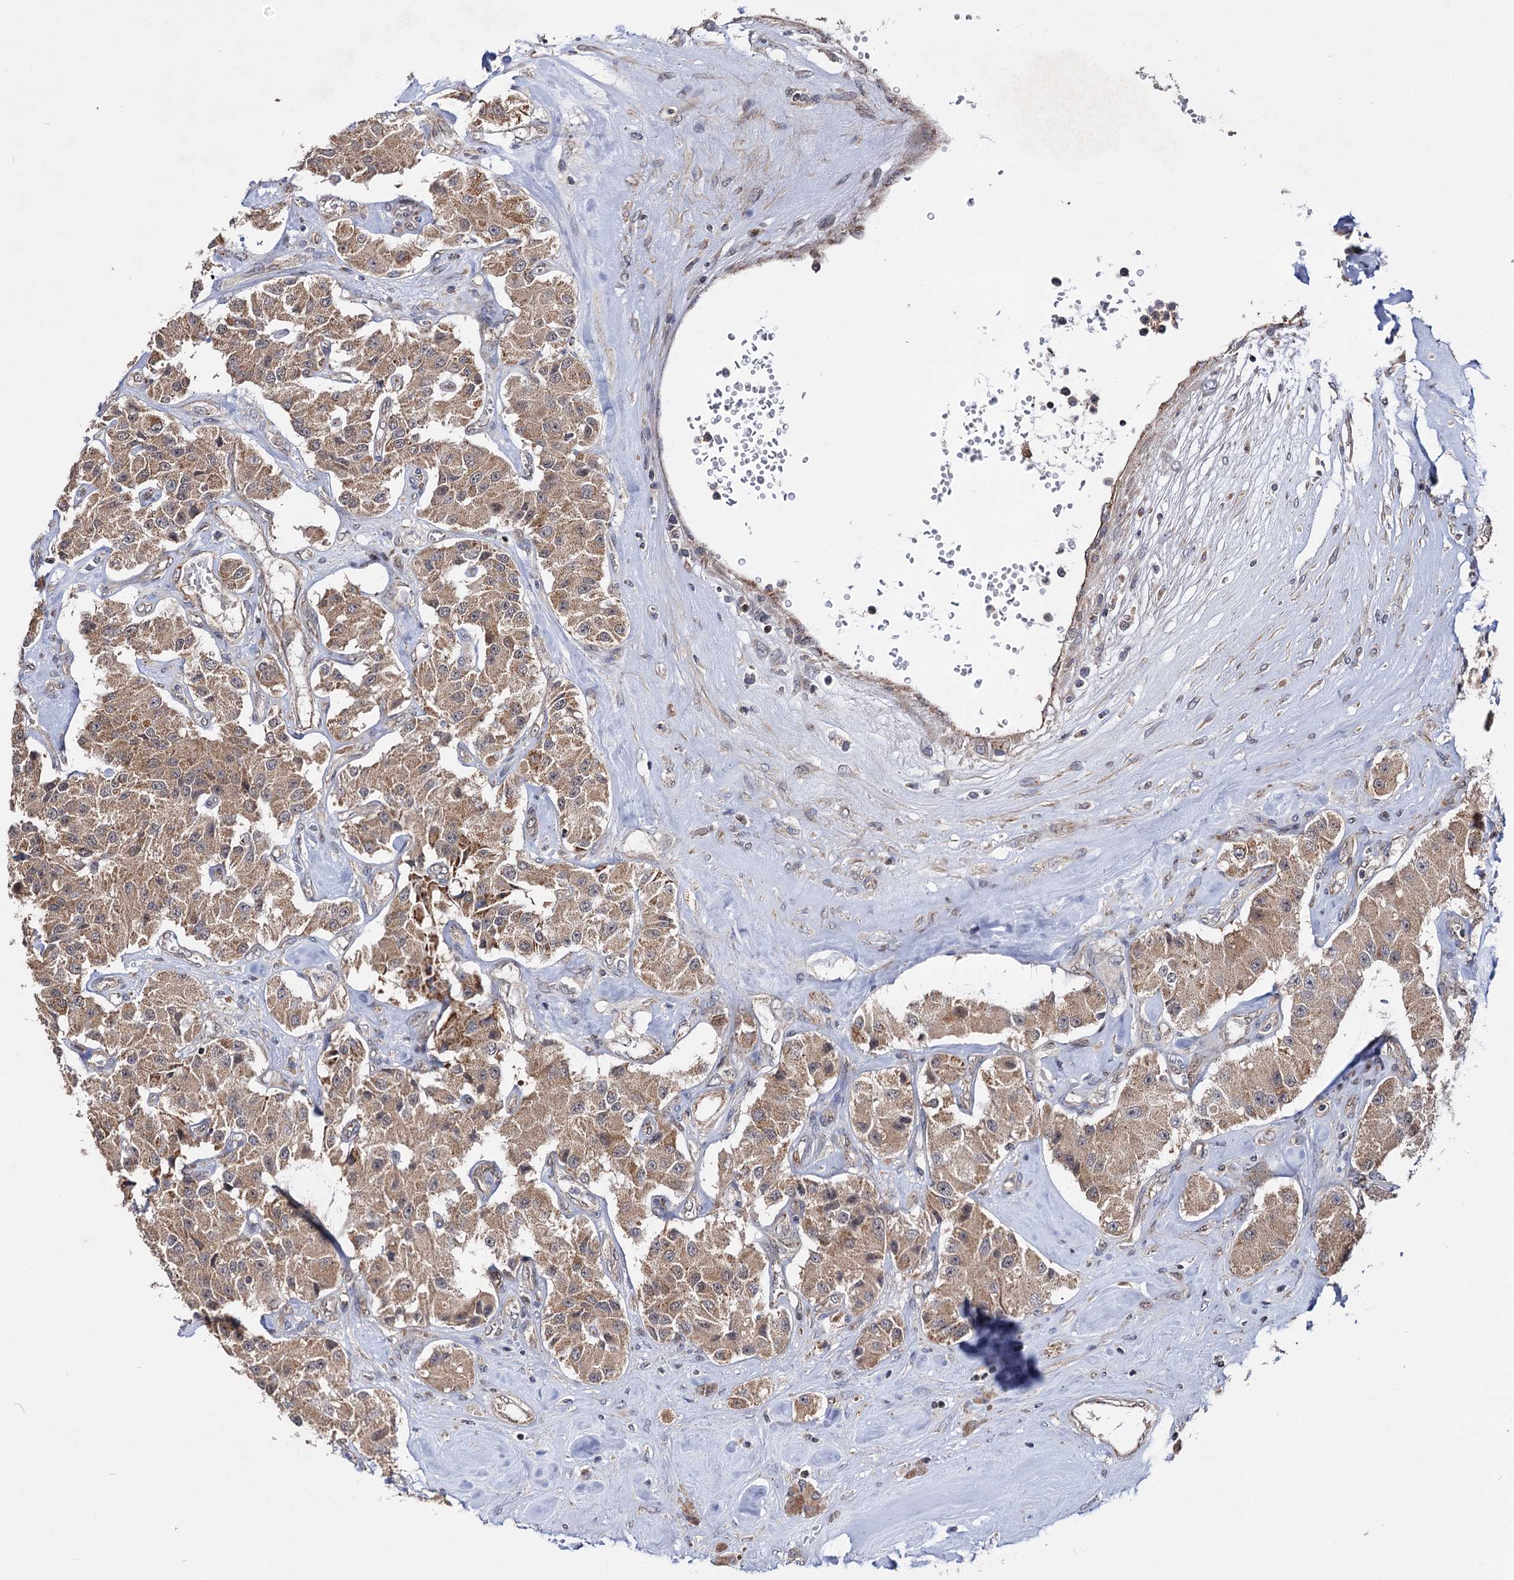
{"staining": {"intensity": "moderate", "quantity": ">75%", "location": "cytoplasmic/membranous"}, "tissue": "carcinoid", "cell_type": "Tumor cells", "image_type": "cancer", "snomed": [{"axis": "morphology", "description": "Carcinoid, malignant, NOS"}, {"axis": "topography", "description": "Pancreas"}], "caption": "Immunohistochemical staining of carcinoid displays medium levels of moderate cytoplasmic/membranous positivity in about >75% of tumor cells. (IHC, brightfield microscopy, high magnification).", "gene": "CEP76", "patient": {"sex": "male", "age": 41}}